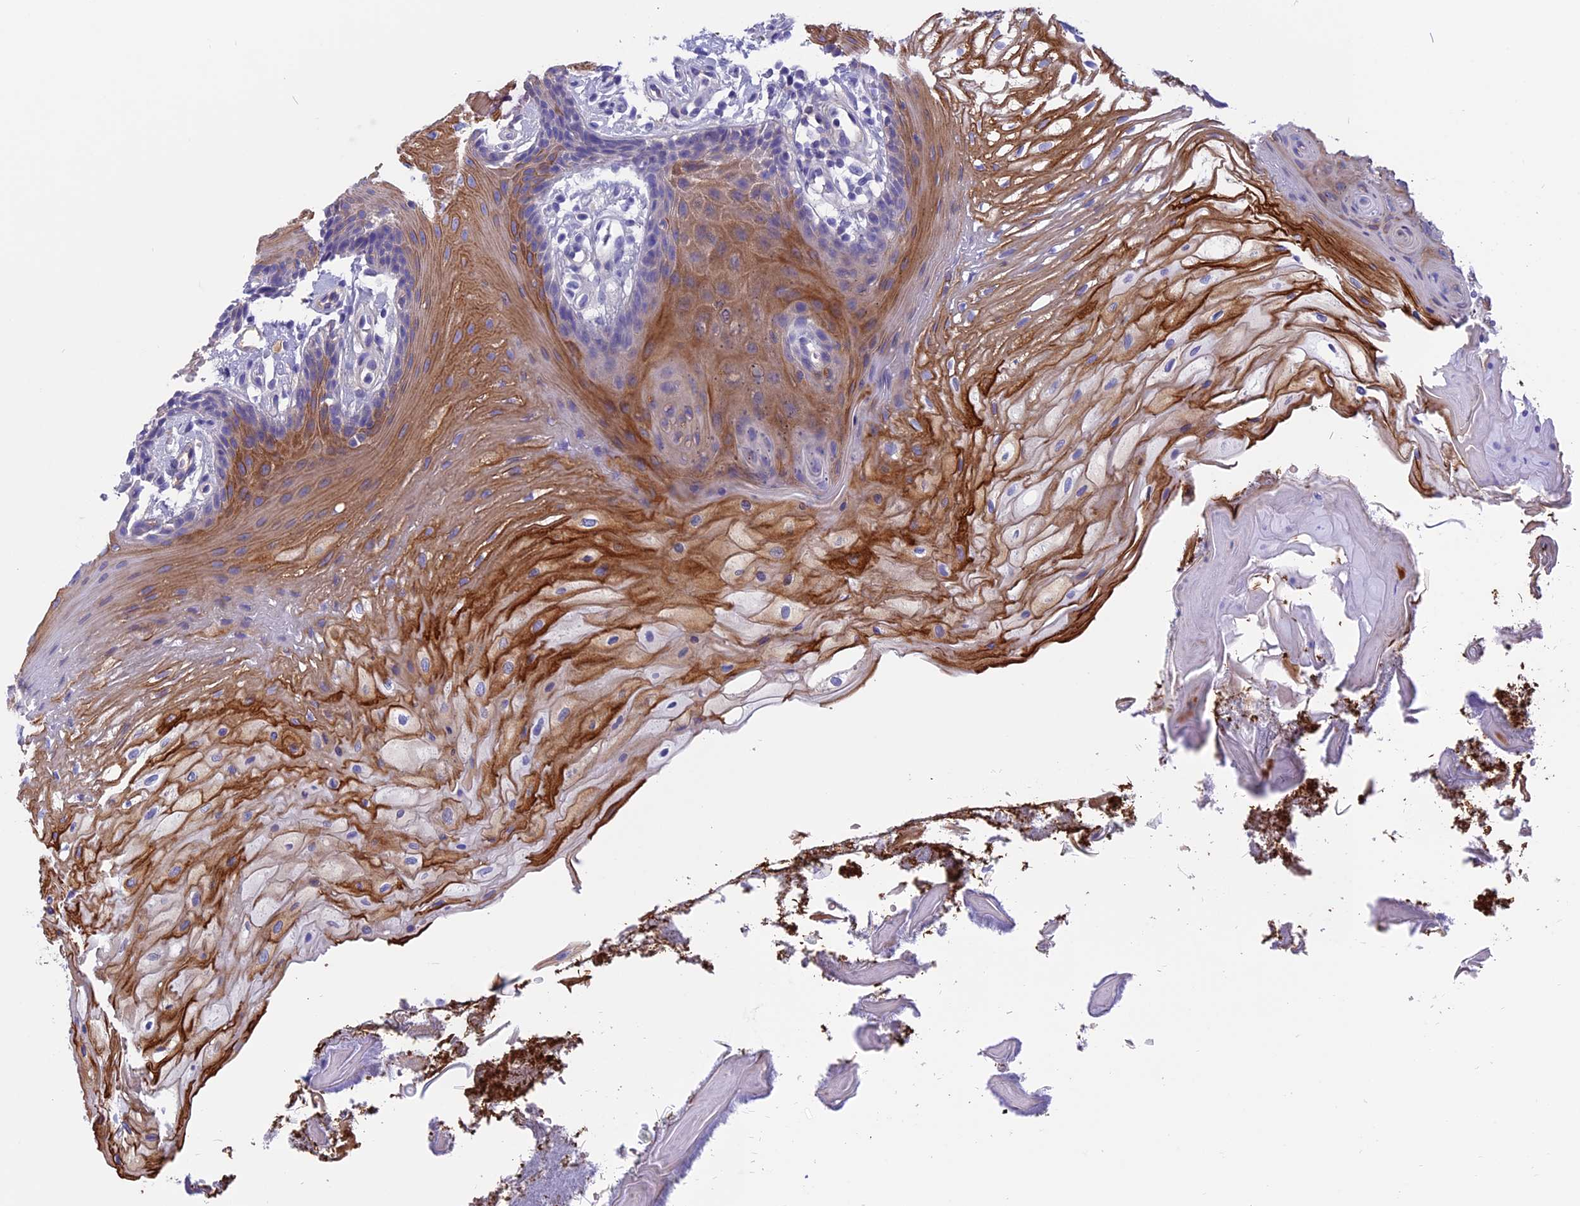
{"staining": {"intensity": "moderate", "quantity": "<25%", "location": "cytoplasmic/membranous"}, "tissue": "oral mucosa", "cell_type": "Squamous epithelial cells", "image_type": "normal", "snomed": [{"axis": "morphology", "description": "Normal tissue, NOS"}, {"axis": "topography", "description": "Oral tissue"}], "caption": "High-magnification brightfield microscopy of normal oral mucosa stained with DAB (brown) and counterstained with hematoxylin (blue). squamous epithelial cells exhibit moderate cytoplasmic/membranous positivity is identified in about<25% of cells. Immunohistochemistry stains the protein in brown and the nuclei are stained blue.", "gene": "ANGPTL2", "patient": {"sex": "female", "age": 80}}